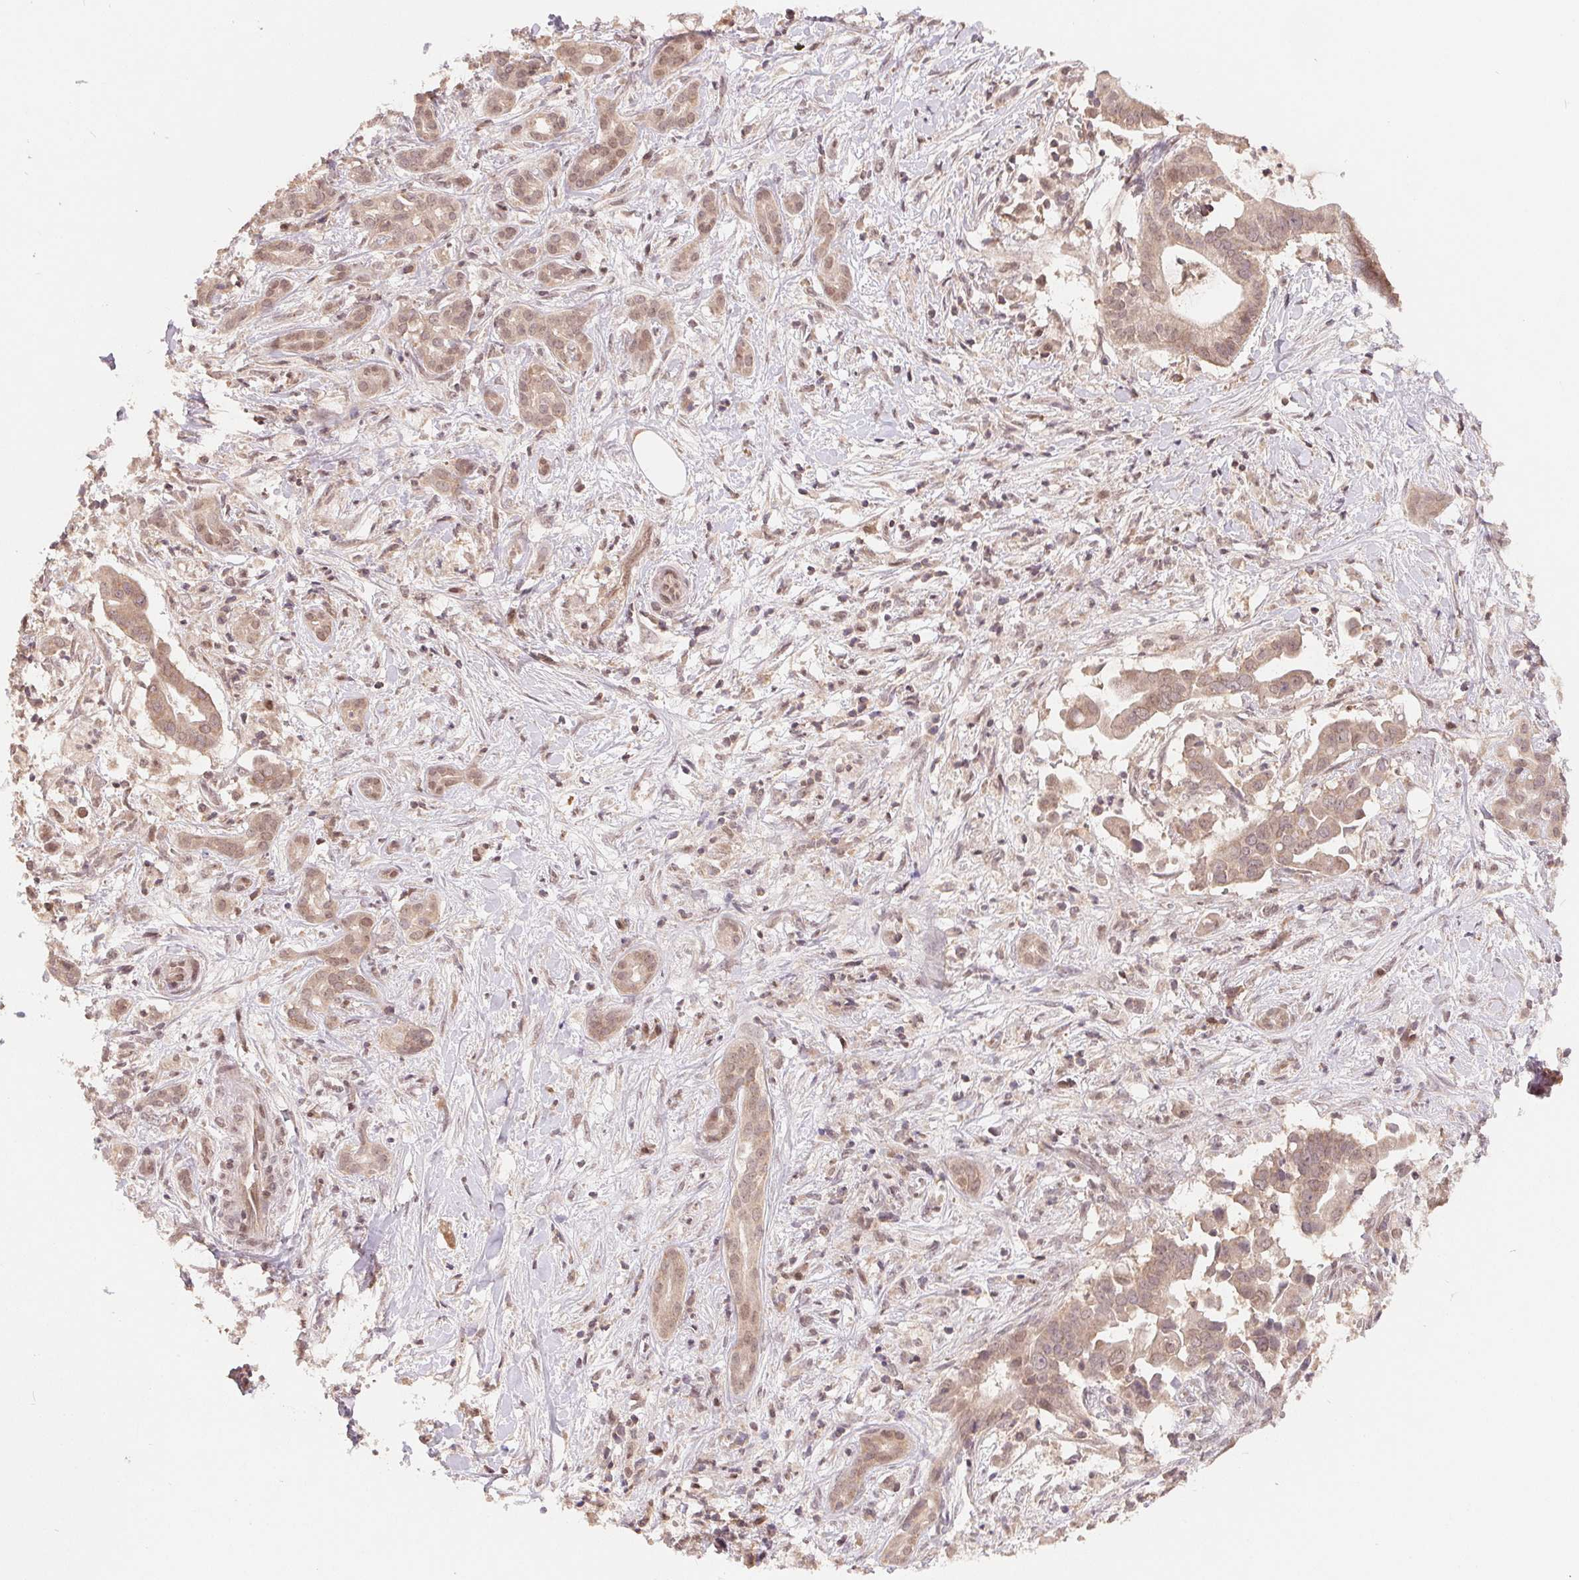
{"staining": {"intensity": "weak", "quantity": "25%-75%", "location": "cytoplasmic/membranous,nuclear"}, "tissue": "pancreatic cancer", "cell_type": "Tumor cells", "image_type": "cancer", "snomed": [{"axis": "morphology", "description": "Adenocarcinoma, NOS"}, {"axis": "topography", "description": "Pancreas"}], "caption": "Pancreatic cancer stained with DAB (3,3'-diaminobenzidine) IHC exhibits low levels of weak cytoplasmic/membranous and nuclear staining in approximately 25%-75% of tumor cells.", "gene": "HMGN3", "patient": {"sex": "male", "age": 61}}